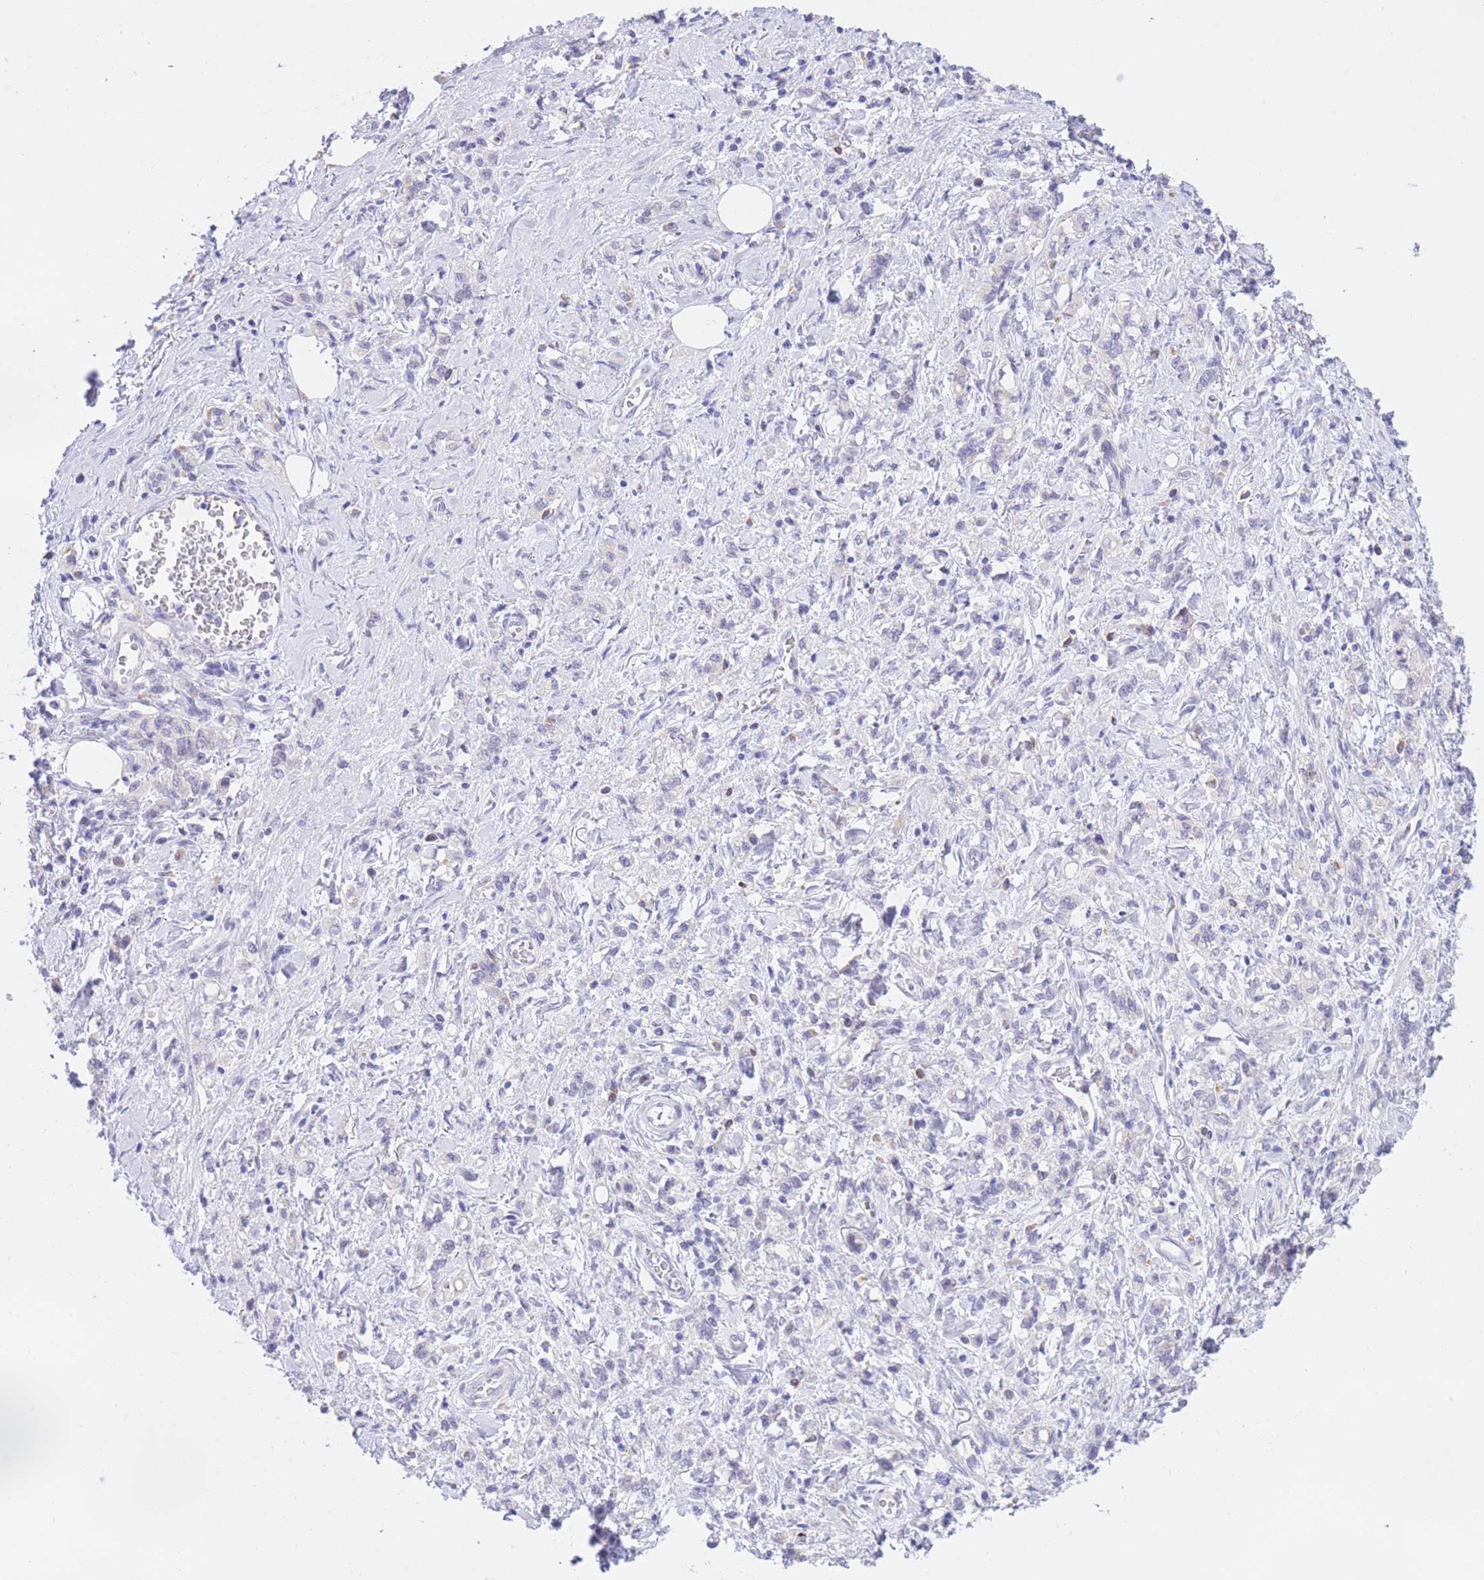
{"staining": {"intensity": "negative", "quantity": "none", "location": "none"}, "tissue": "stomach cancer", "cell_type": "Tumor cells", "image_type": "cancer", "snomed": [{"axis": "morphology", "description": "Adenocarcinoma, NOS"}, {"axis": "topography", "description": "Stomach"}], "caption": "Tumor cells show no significant protein expression in stomach cancer (adenocarcinoma). The staining is performed using DAB brown chromogen with nuclei counter-stained in using hematoxylin.", "gene": "RPL39L", "patient": {"sex": "male", "age": 77}}